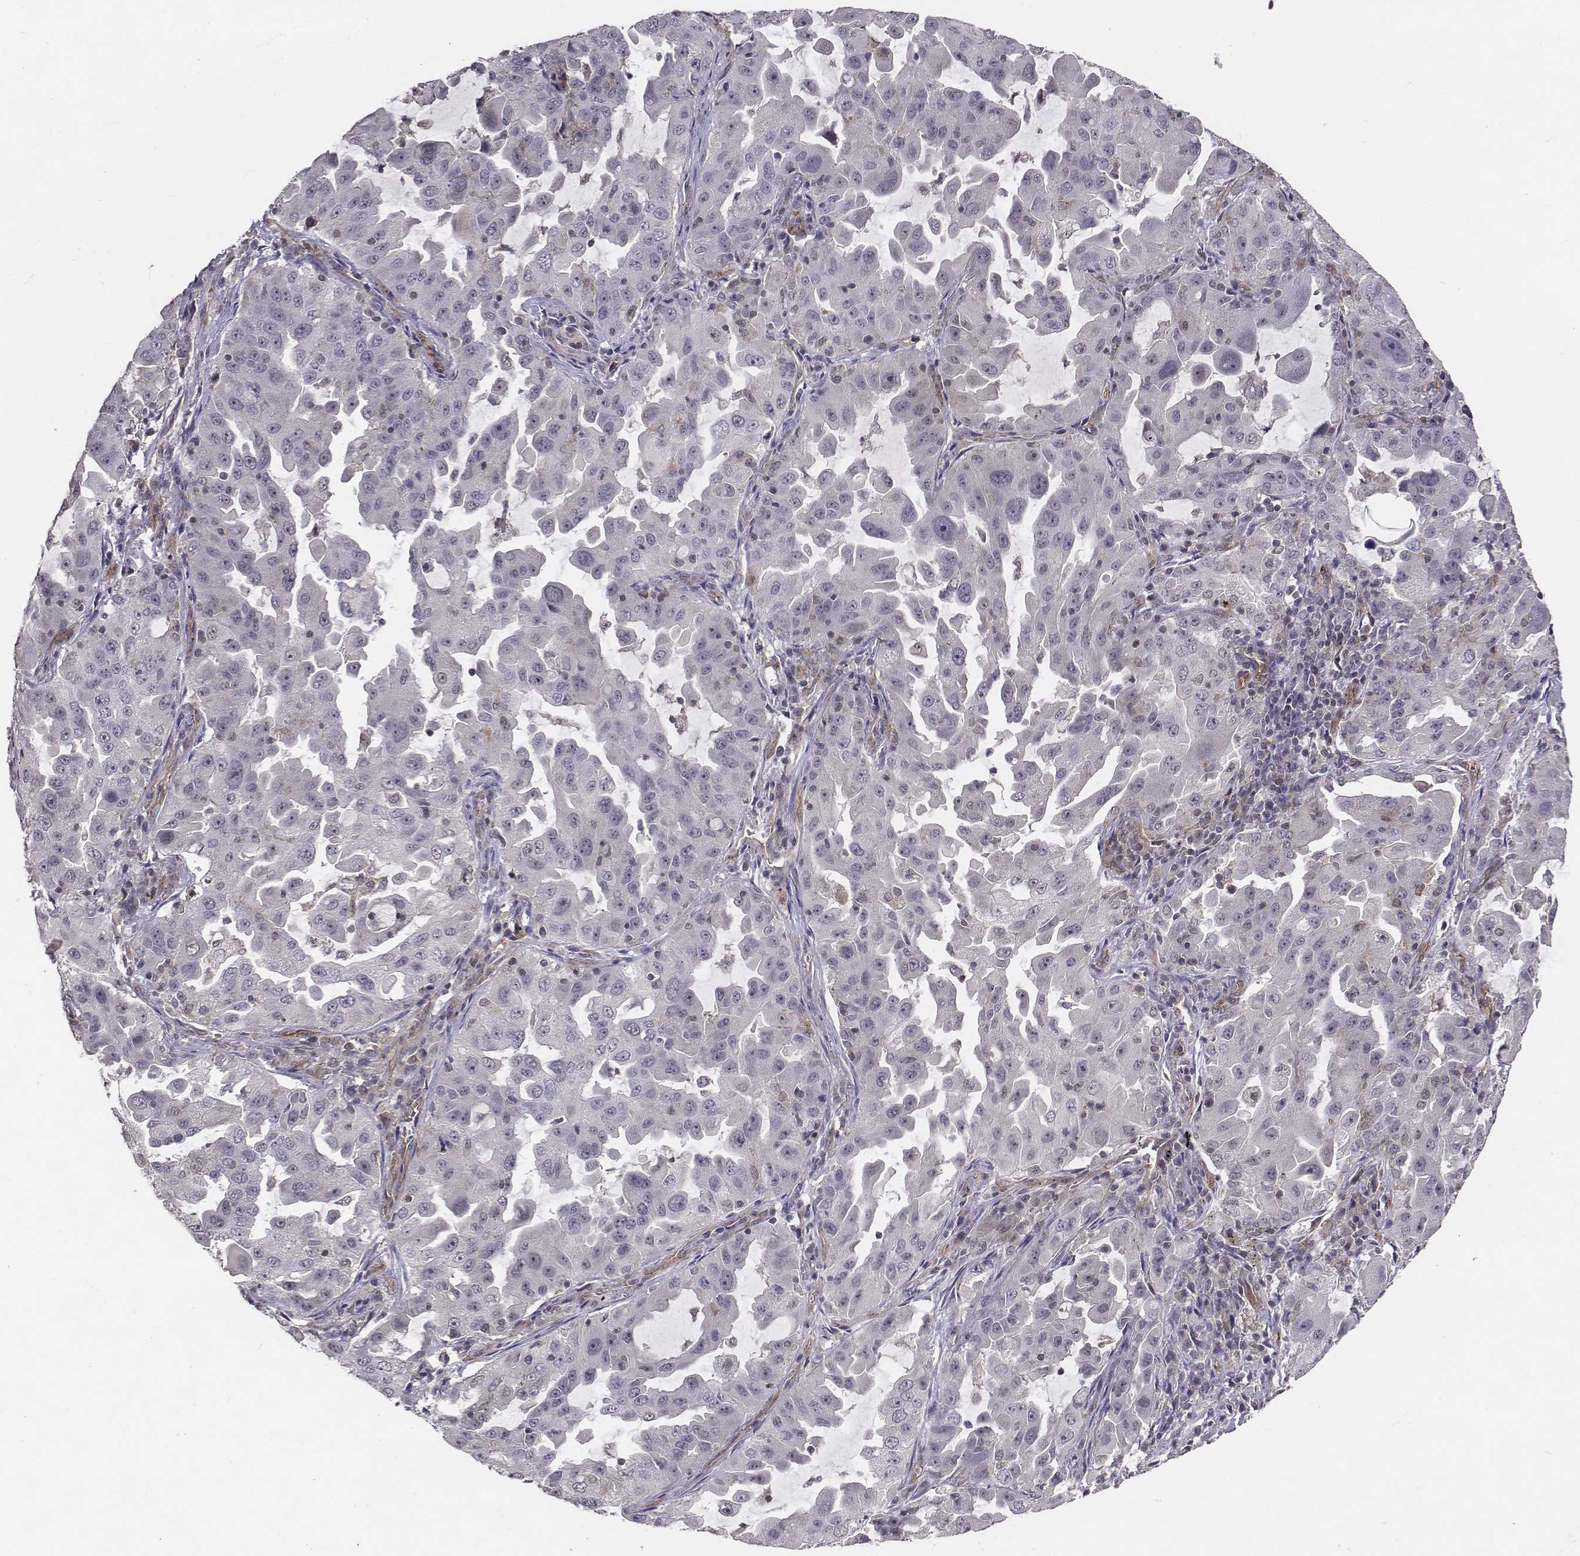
{"staining": {"intensity": "negative", "quantity": "none", "location": "none"}, "tissue": "lung cancer", "cell_type": "Tumor cells", "image_type": "cancer", "snomed": [{"axis": "morphology", "description": "Adenocarcinoma, NOS"}, {"axis": "topography", "description": "Lung"}], "caption": "Photomicrograph shows no significant protein expression in tumor cells of lung cancer (adenocarcinoma).", "gene": "PTPRG", "patient": {"sex": "female", "age": 61}}